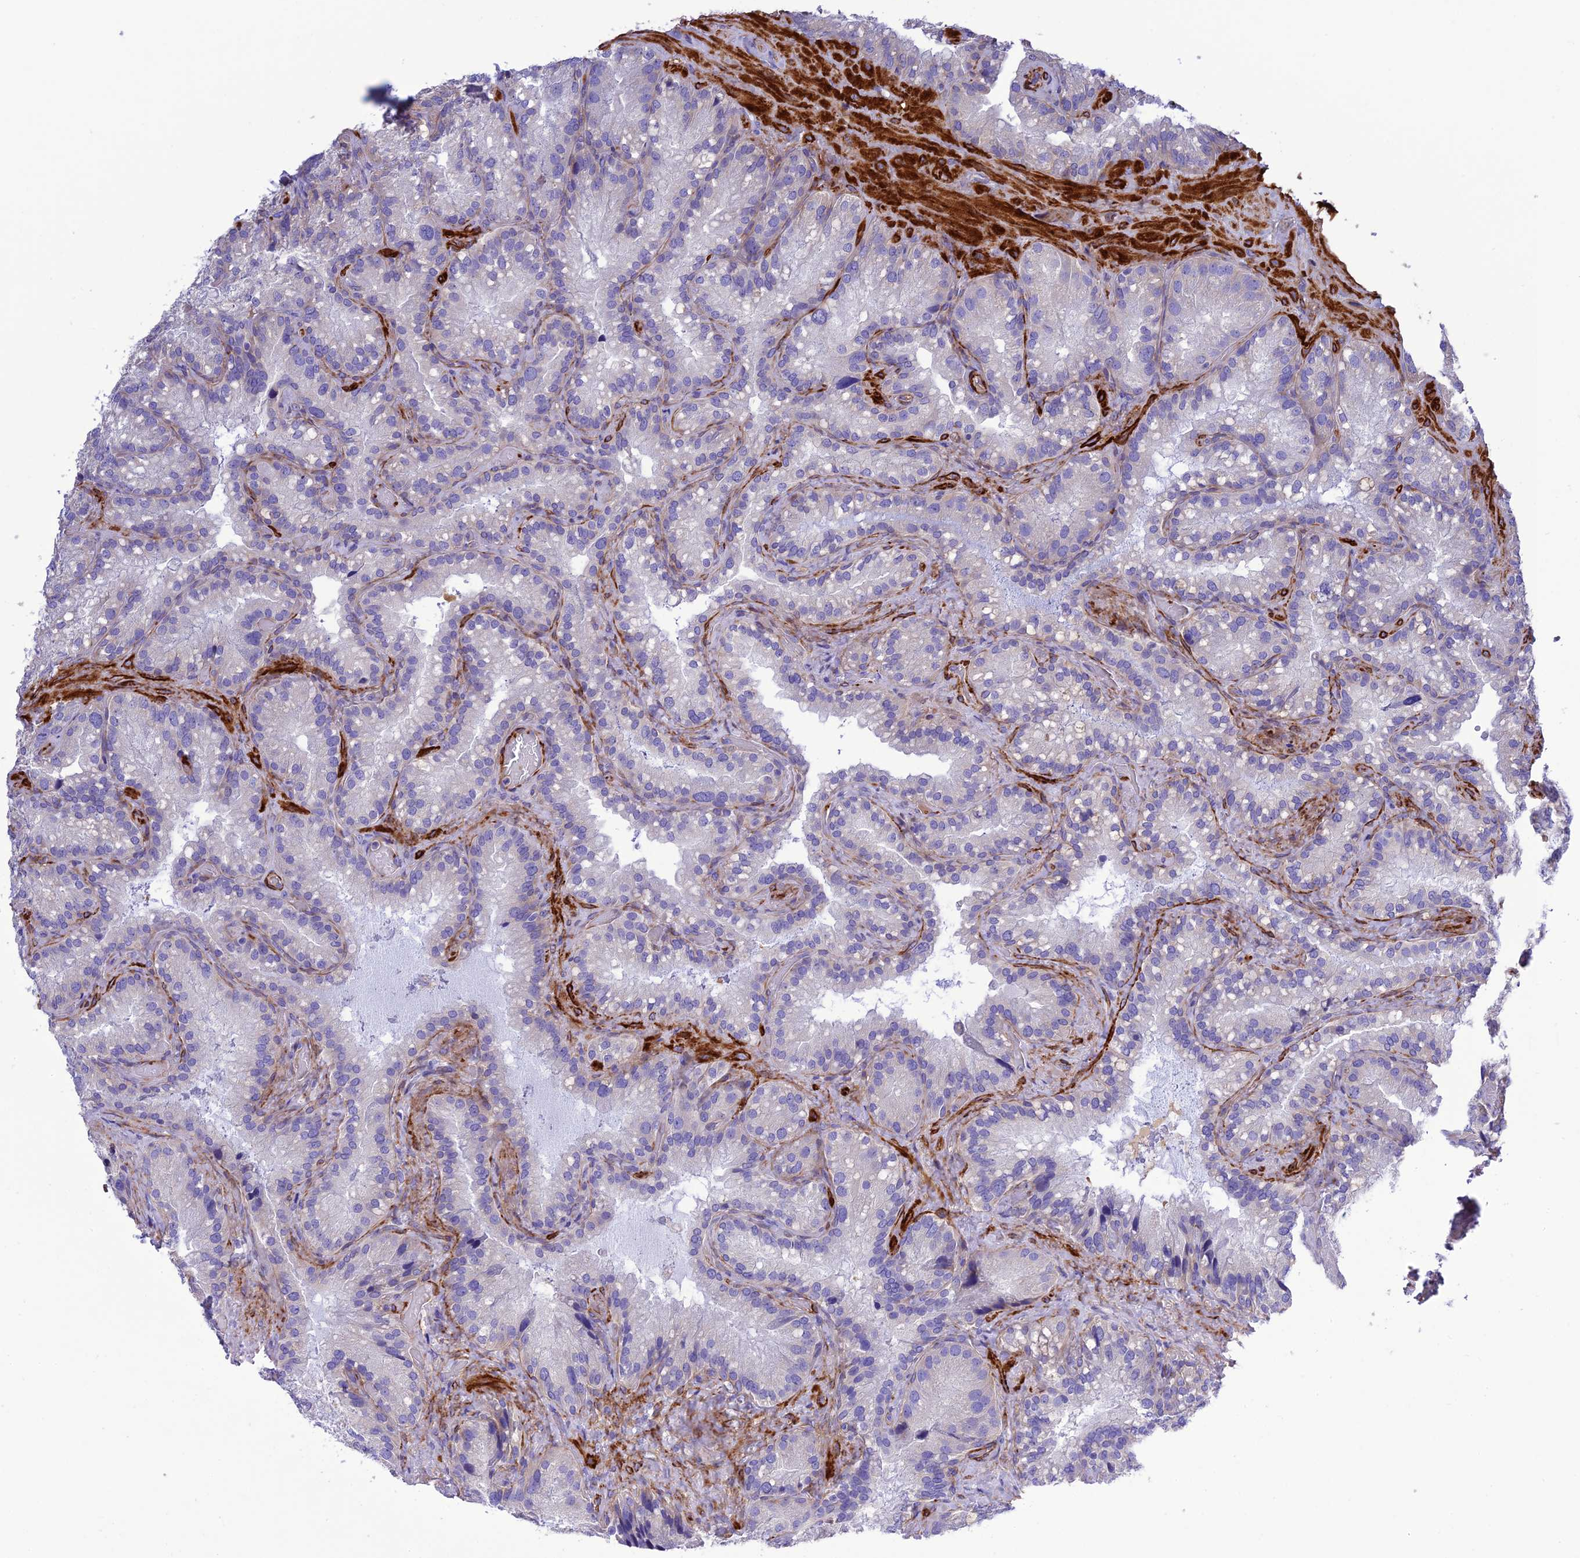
{"staining": {"intensity": "negative", "quantity": "none", "location": "none"}, "tissue": "seminal vesicle", "cell_type": "Glandular cells", "image_type": "normal", "snomed": [{"axis": "morphology", "description": "Normal tissue, NOS"}, {"axis": "topography", "description": "Prostate"}, {"axis": "topography", "description": "Seminal veicle"}], "caption": "Immunohistochemistry (IHC) histopathology image of unremarkable seminal vesicle stained for a protein (brown), which displays no positivity in glandular cells. The staining was performed using DAB to visualize the protein expression in brown, while the nuclei were stained in blue with hematoxylin (Magnification: 20x).", "gene": "FRA10AC1", "patient": {"sex": "male", "age": 68}}